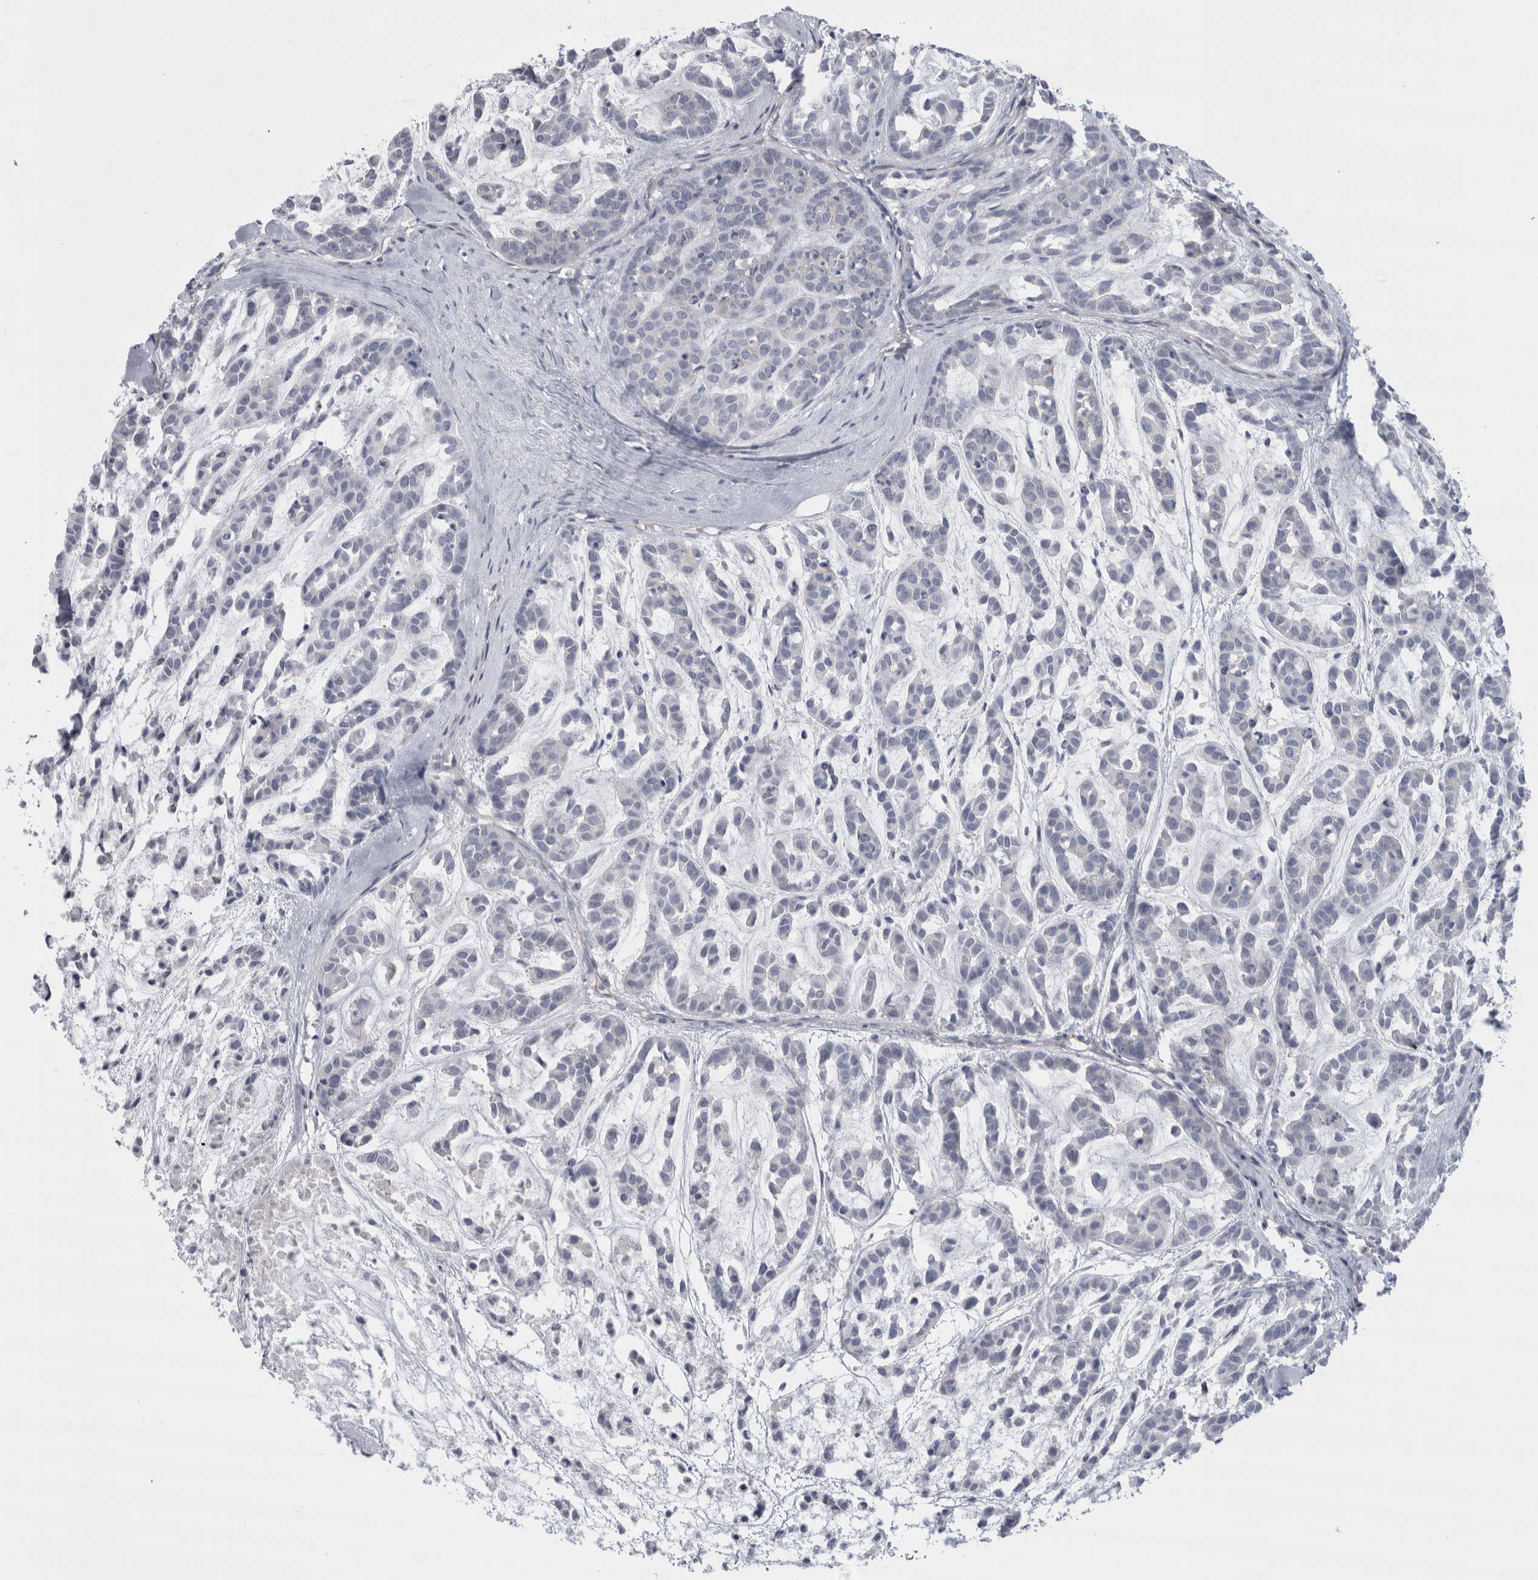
{"staining": {"intensity": "negative", "quantity": "none", "location": "none"}, "tissue": "head and neck cancer", "cell_type": "Tumor cells", "image_type": "cancer", "snomed": [{"axis": "morphology", "description": "Adenocarcinoma, NOS"}, {"axis": "morphology", "description": "Adenoma, NOS"}, {"axis": "topography", "description": "Head-Neck"}], "caption": "DAB immunohistochemical staining of head and neck cancer (adenoma) displays no significant expression in tumor cells.", "gene": "CDH17", "patient": {"sex": "female", "age": 55}}